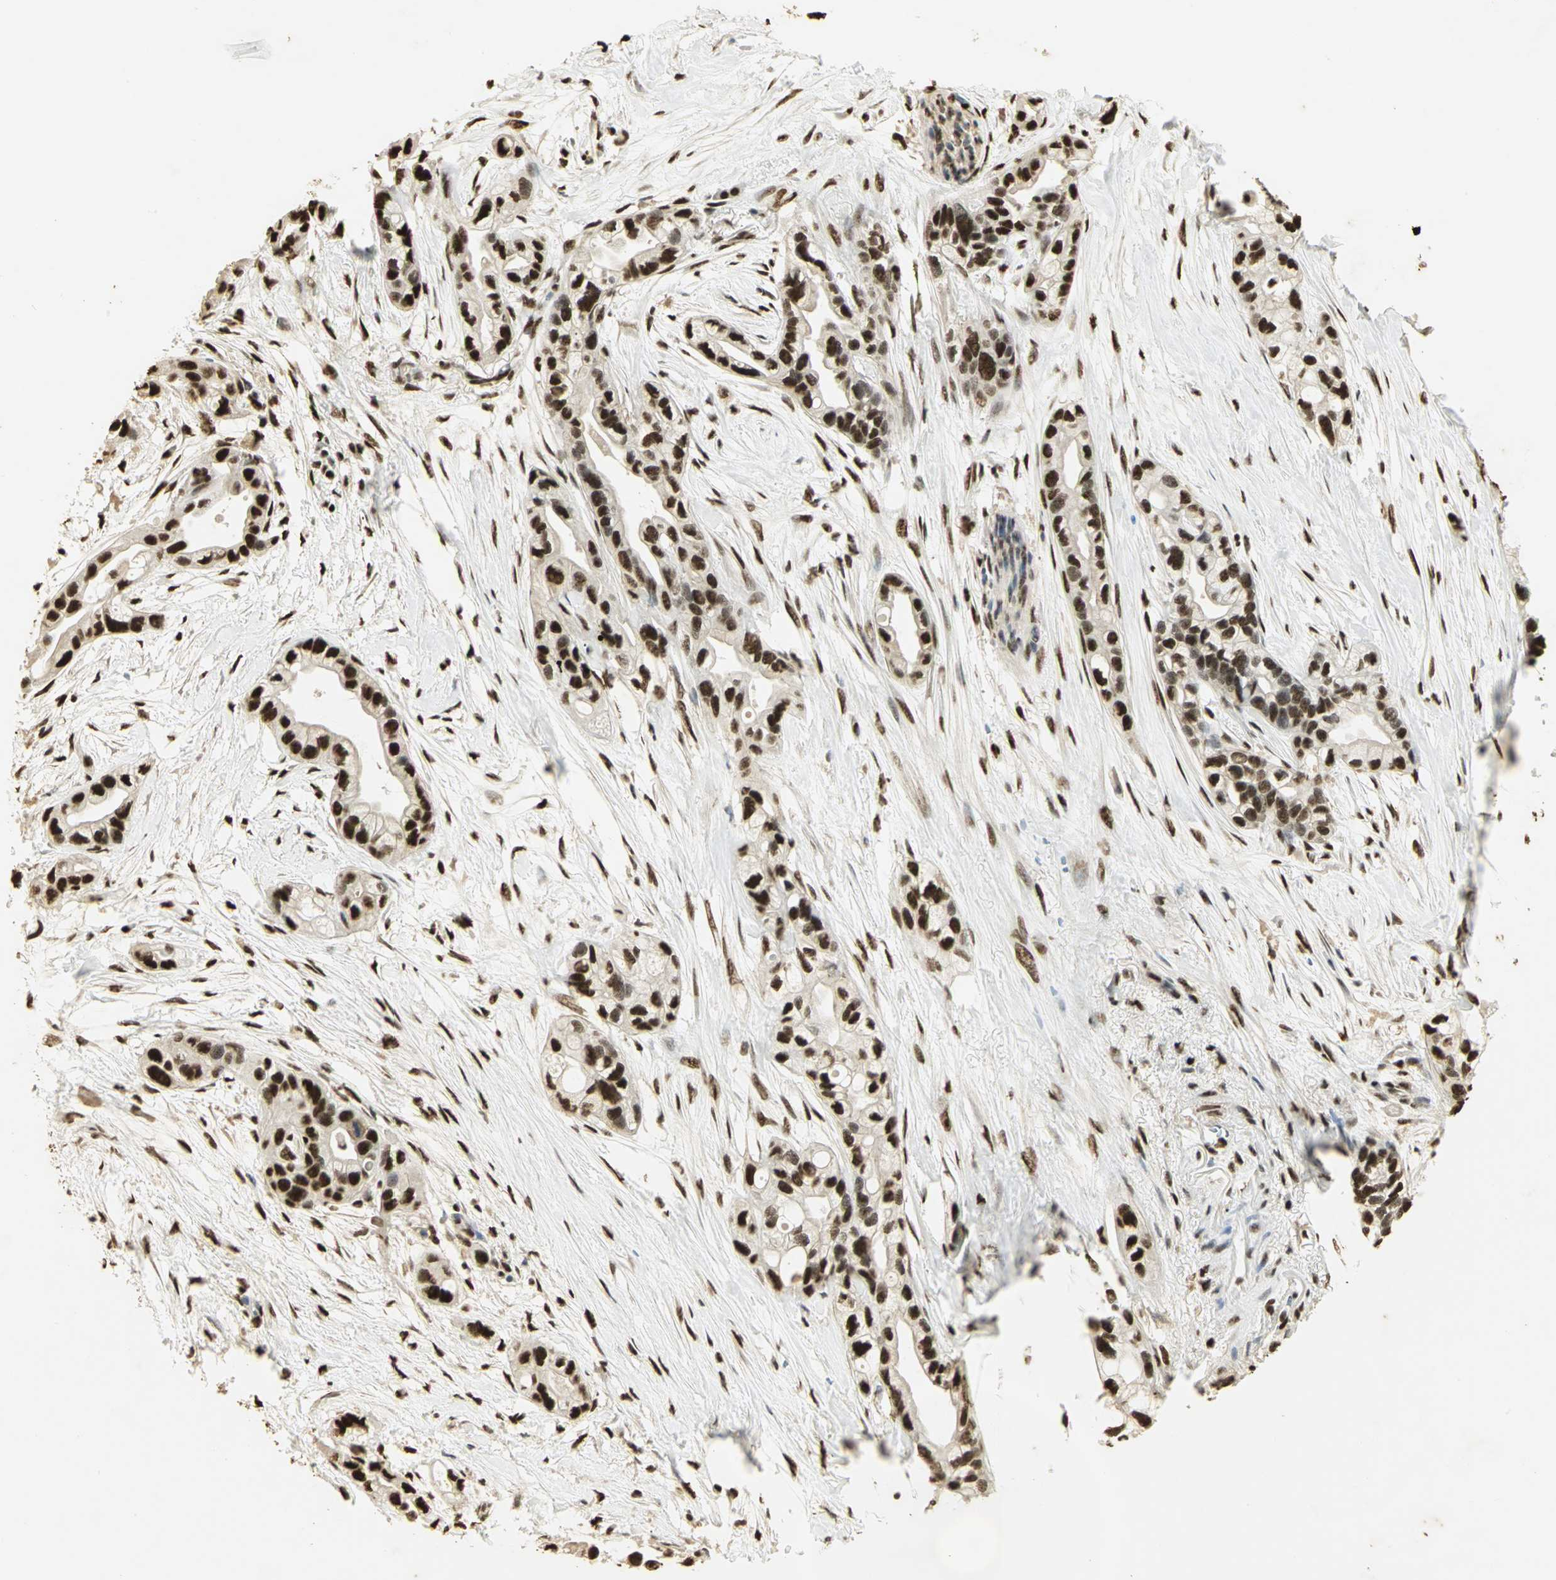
{"staining": {"intensity": "strong", "quantity": ">75%", "location": "nuclear"}, "tissue": "pancreatic cancer", "cell_type": "Tumor cells", "image_type": "cancer", "snomed": [{"axis": "morphology", "description": "Adenocarcinoma, NOS"}, {"axis": "topography", "description": "Pancreas"}], "caption": "Pancreatic adenocarcinoma stained for a protein (brown) reveals strong nuclear positive staining in approximately >75% of tumor cells.", "gene": "SET", "patient": {"sex": "female", "age": 77}}